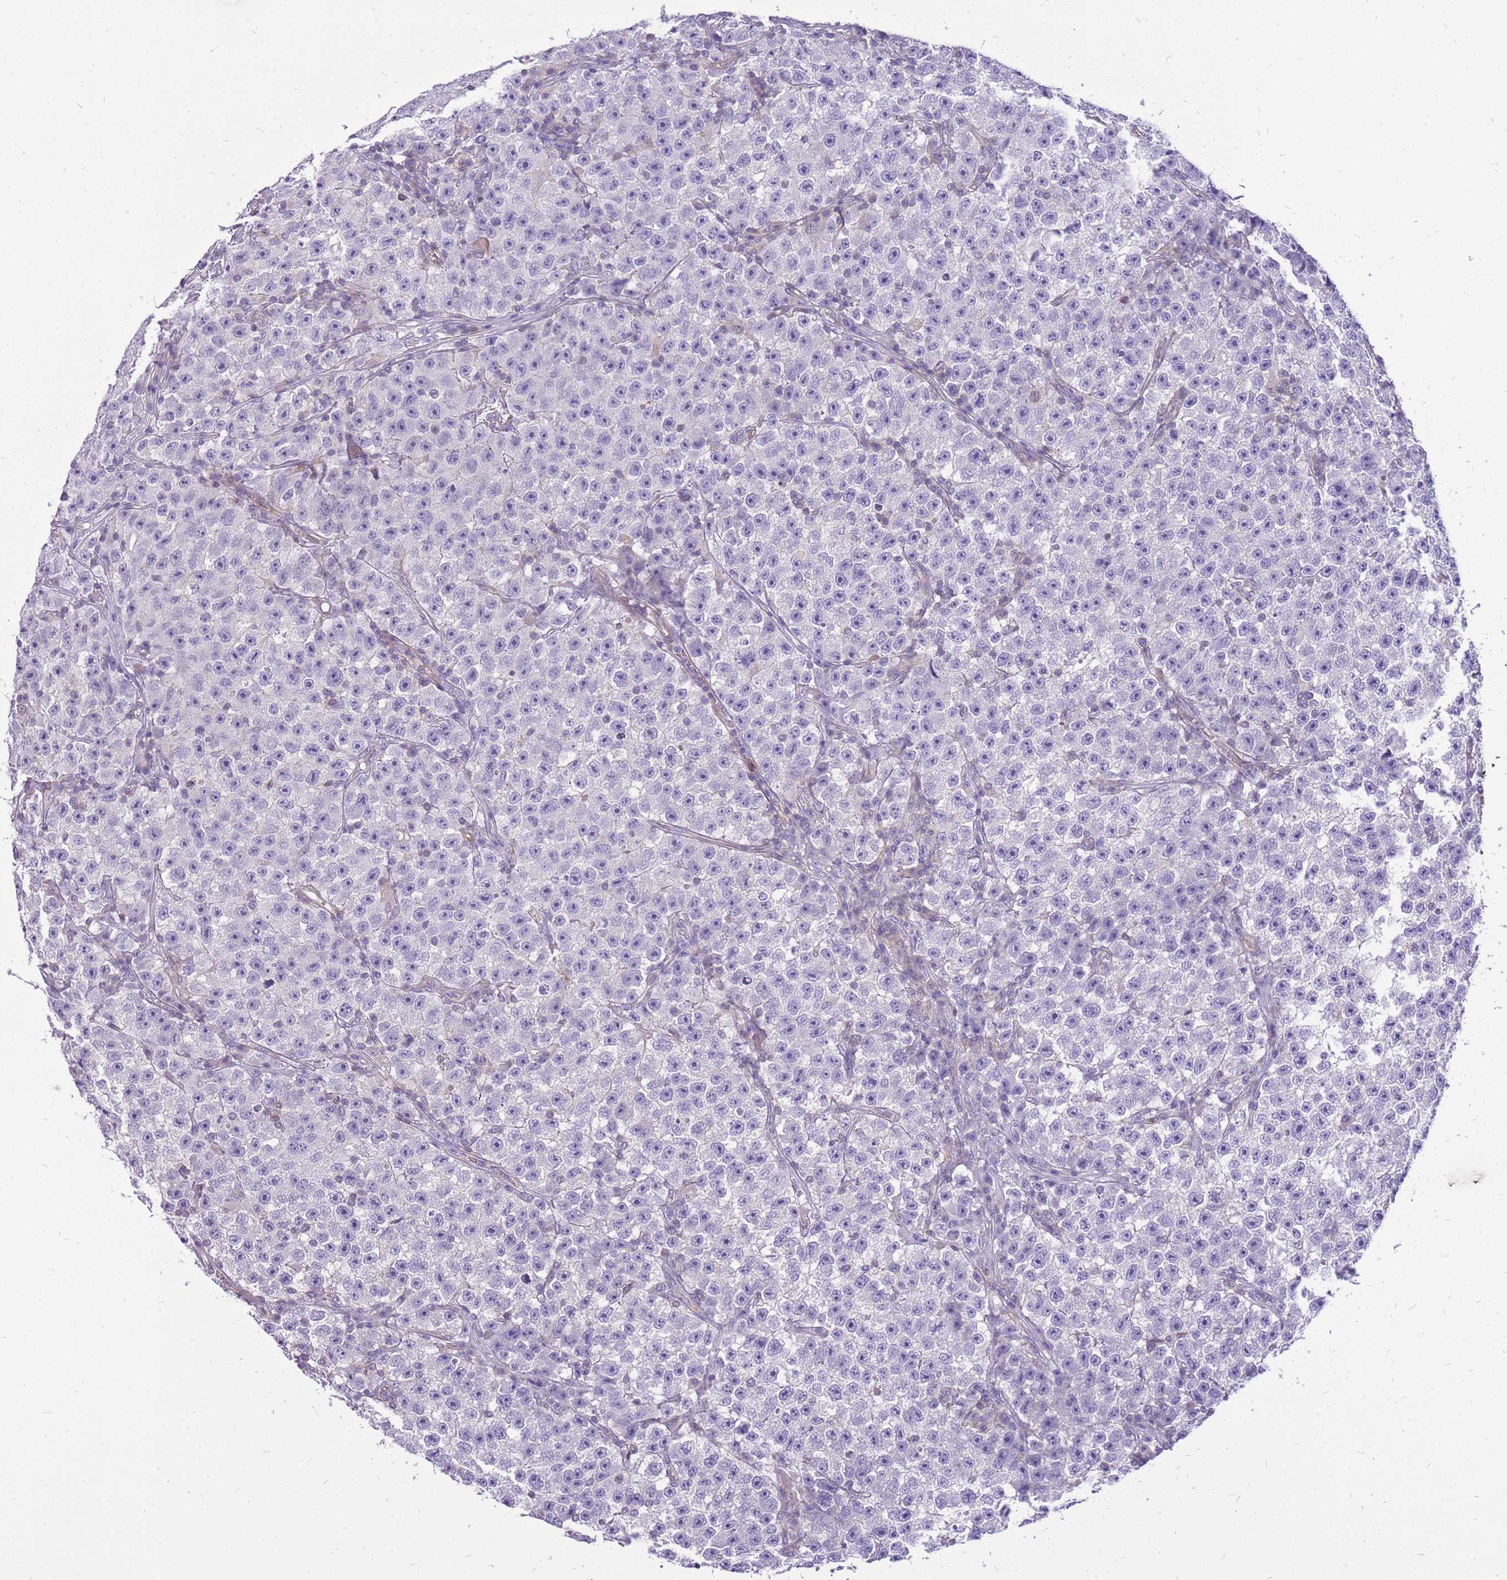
{"staining": {"intensity": "negative", "quantity": "none", "location": "none"}, "tissue": "testis cancer", "cell_type": "Tumor cells", "image_type": "cancer", "snomed": [{"axis": "morphology", "description": "Seminoma, NOS"}, {"axis": "topography", "description": "Testis"}], "caption": "This is an IHC histopathology image of human seminoma (testis). There is no expression in tumor cells.", "gene": "WDR90", "patient": {"sex": "male", "age": 22}}